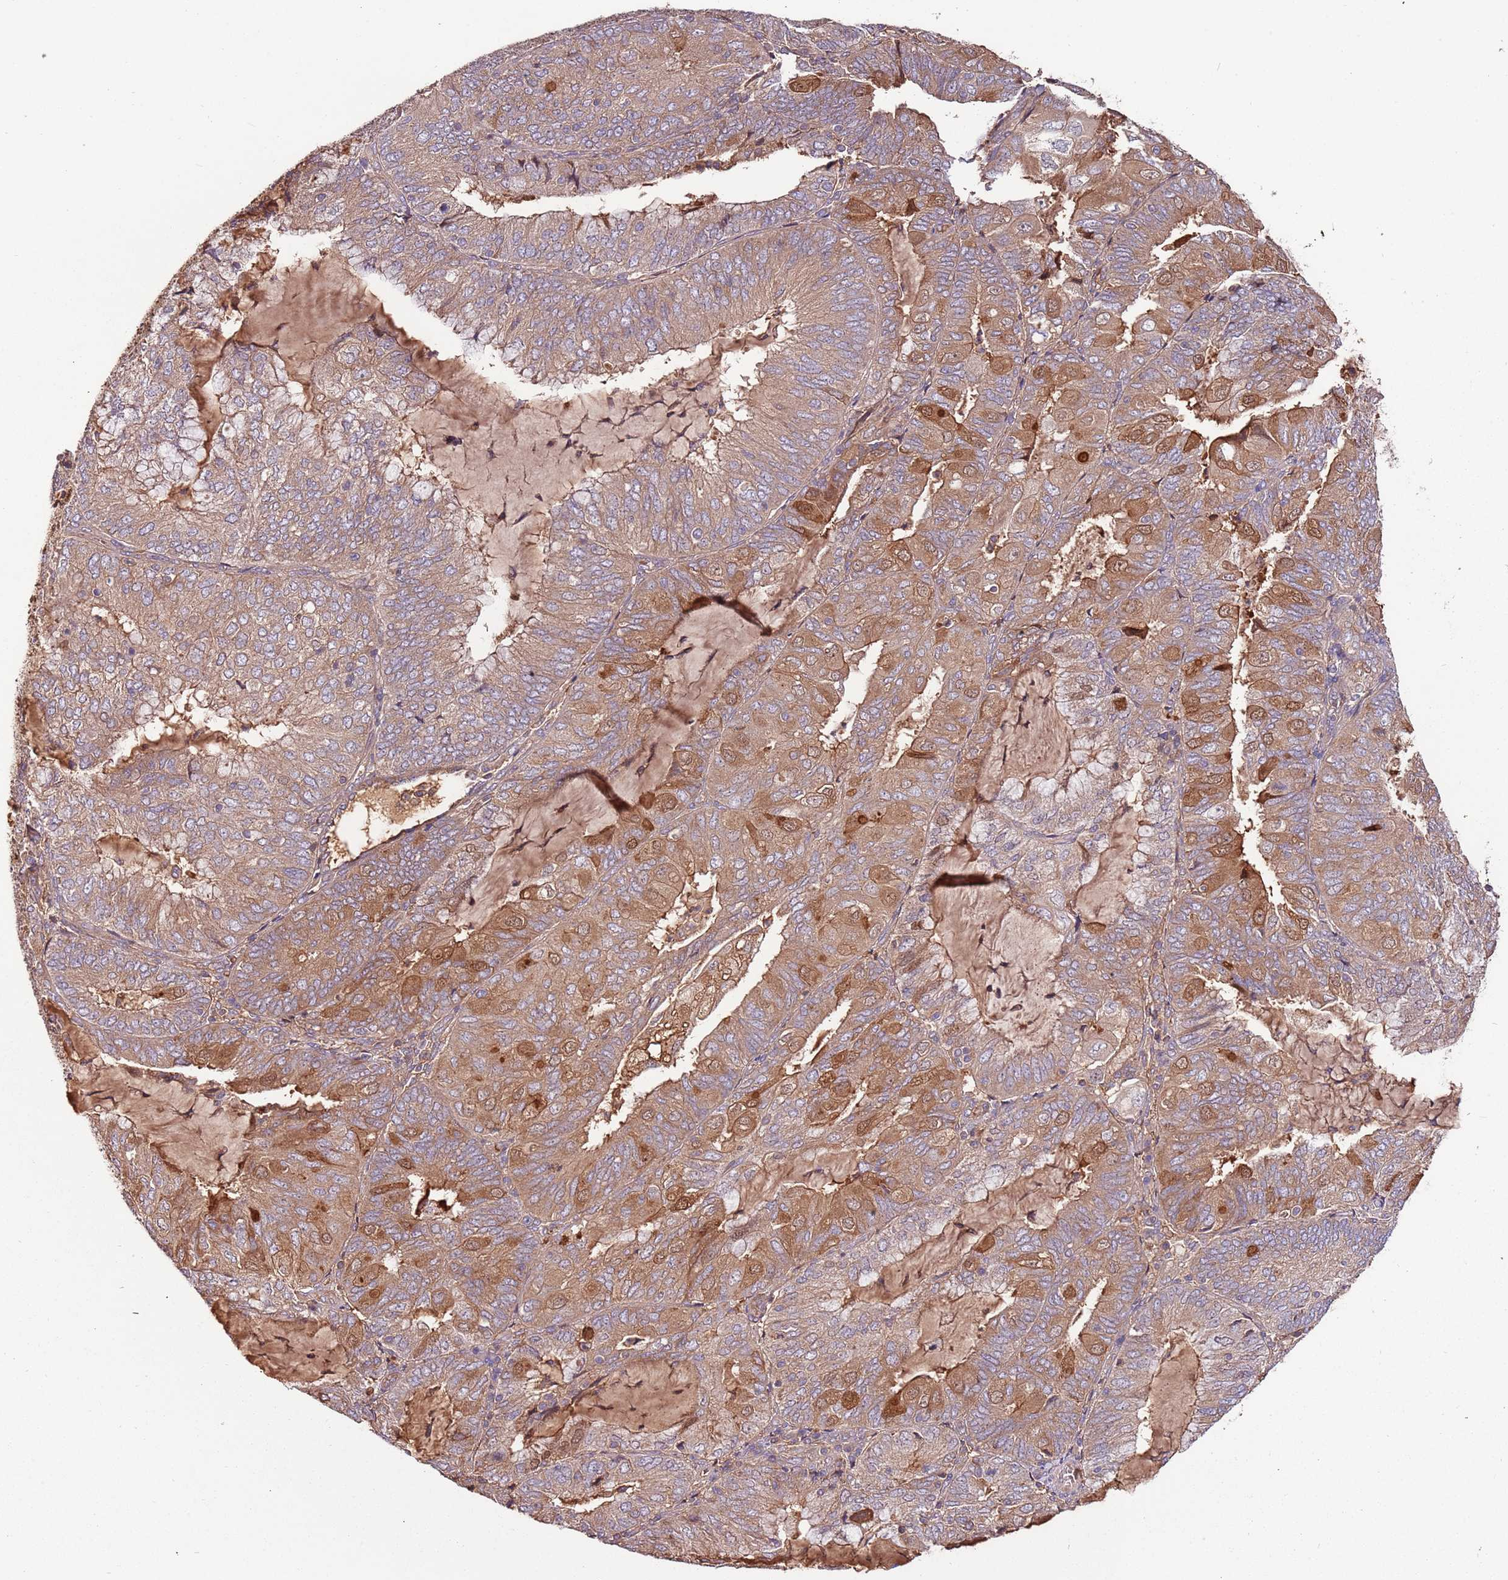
{"staining": {"intensity": "moderate", "quantity": ">75%", "location": "cytoplasmic/membranous,nuclear"}, "tissue": "endometrial cancer", "cell_type": "Tumor cells", "image_type": "cancer", "snomed": [{"axis": "morphology", "description": "Adenocarcinoma, NOS"}, {"axis": "topography", "description": "Endometrium"}], "caption": "High-magnification brightfield microscopy of endometrial cancer (adenocarcinoma) stained with DAB (brown) and counterstained with hematoxylin (blue). tumor cells exhibit moderate cytoplasmic/membranous and nuclear positivity is appreciated in about>75% of cells. Using DAB (3,3'-diaminobenzidine) (brown) and hematoxylin (blue) stains, captured at high magnification using brightfield microscopy.", "gene": "DENR", "patient": {"sex": "female", "age": 81}}